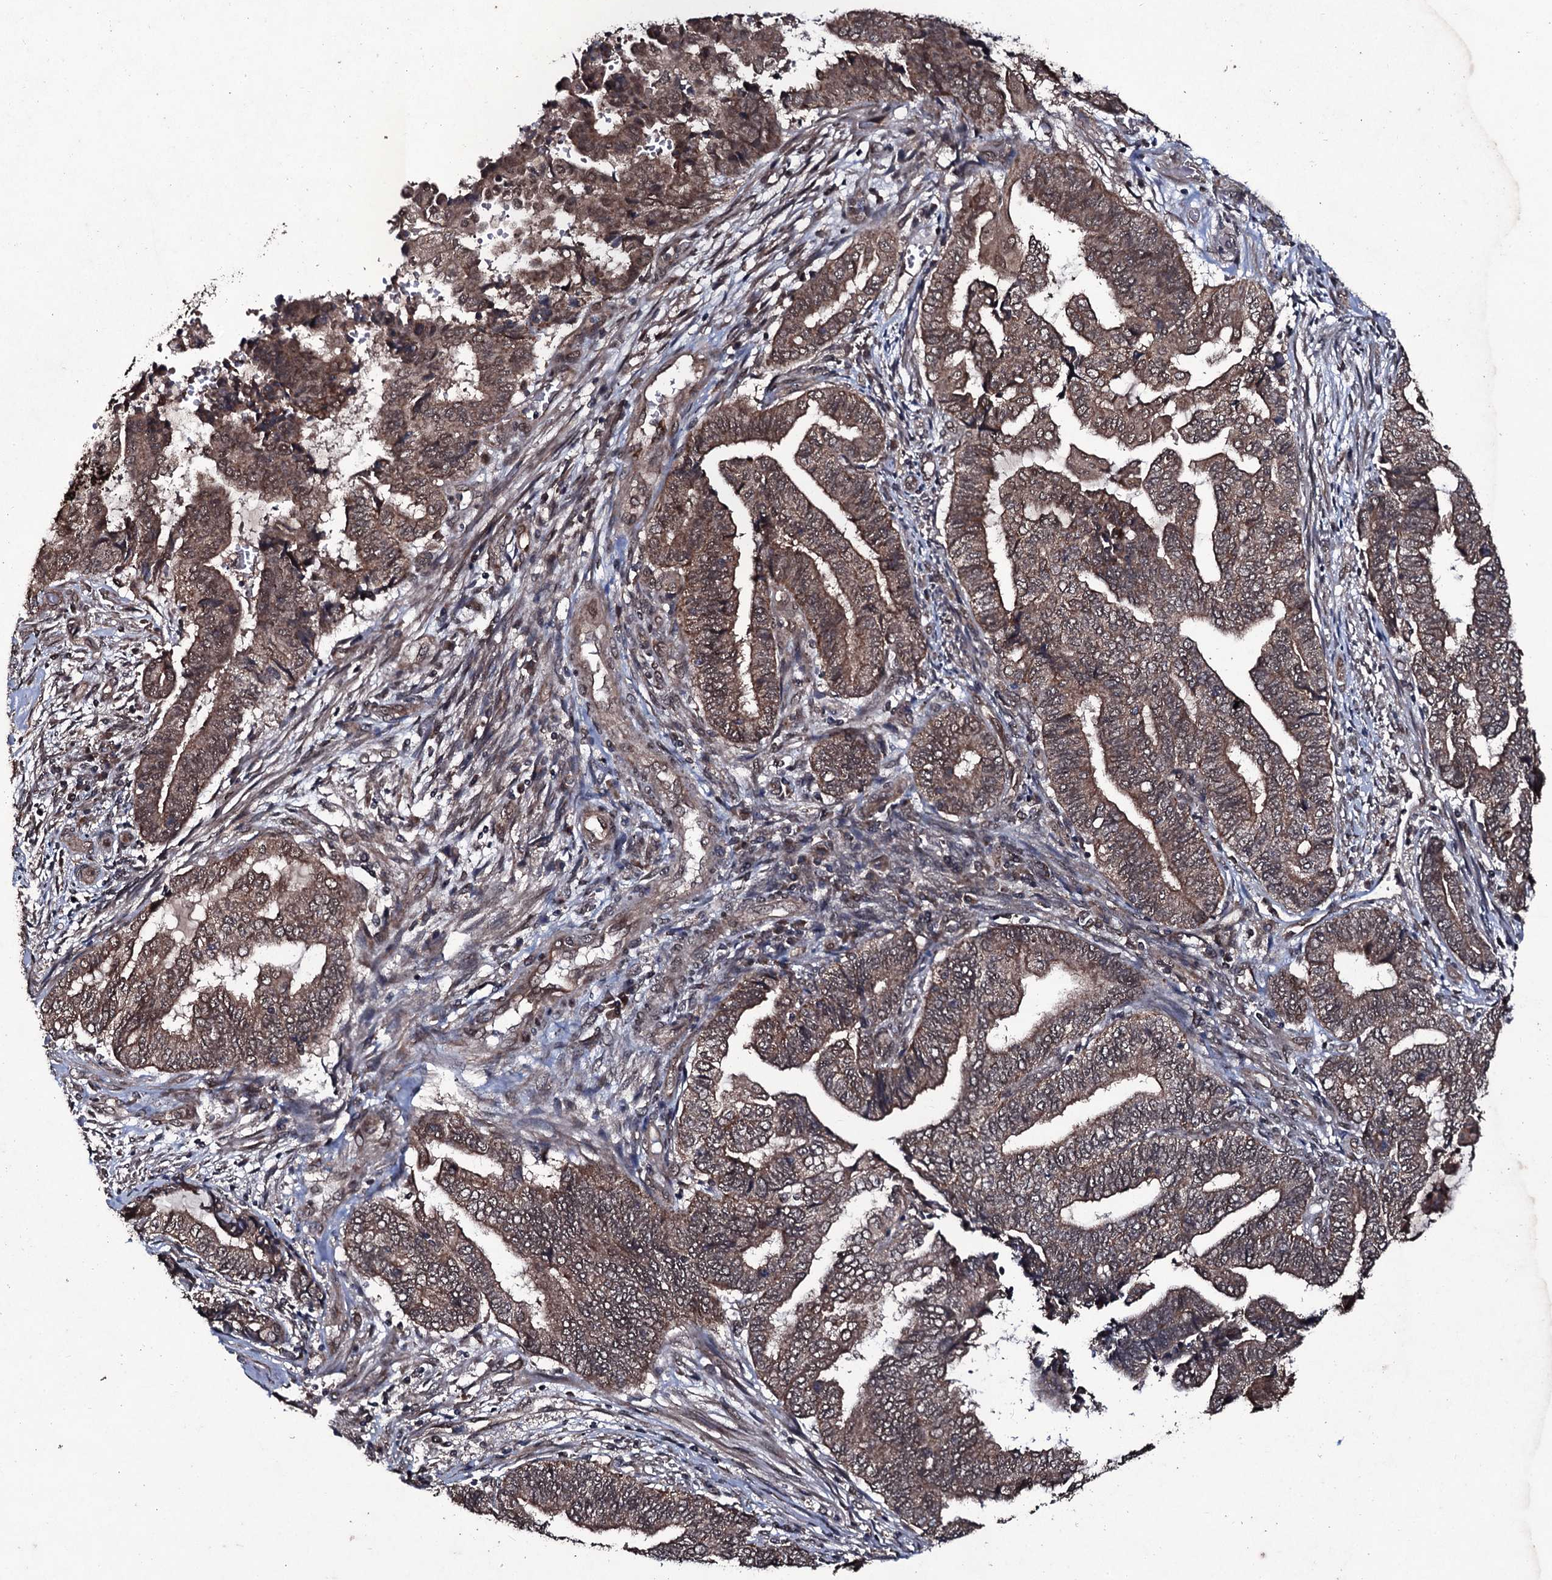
{"staining": {"intensity": "moderate", "quantity": ">75%", "location": "cytoplasmic/membranous"}, "tissue": "endometrial cancer", "cell_type": "Tumor cells", "image_type": "cancer", "snomed": [{"axis": "morphology", "description": "Adenocarcinoma, NOS"}, {"axis": "topography", "description": "Uterus"}, {"axis": "topography", "description": "Endometrium"}], "caption": "An image showing moderate cytoplasmic/membranous expression in about >75% of tumor cells in endometrial adenocarcinoma, as visualized by brown immunohistochemical staining.", "gene": "MRPS31", "patient": {"sex": "female", "age": 70}}